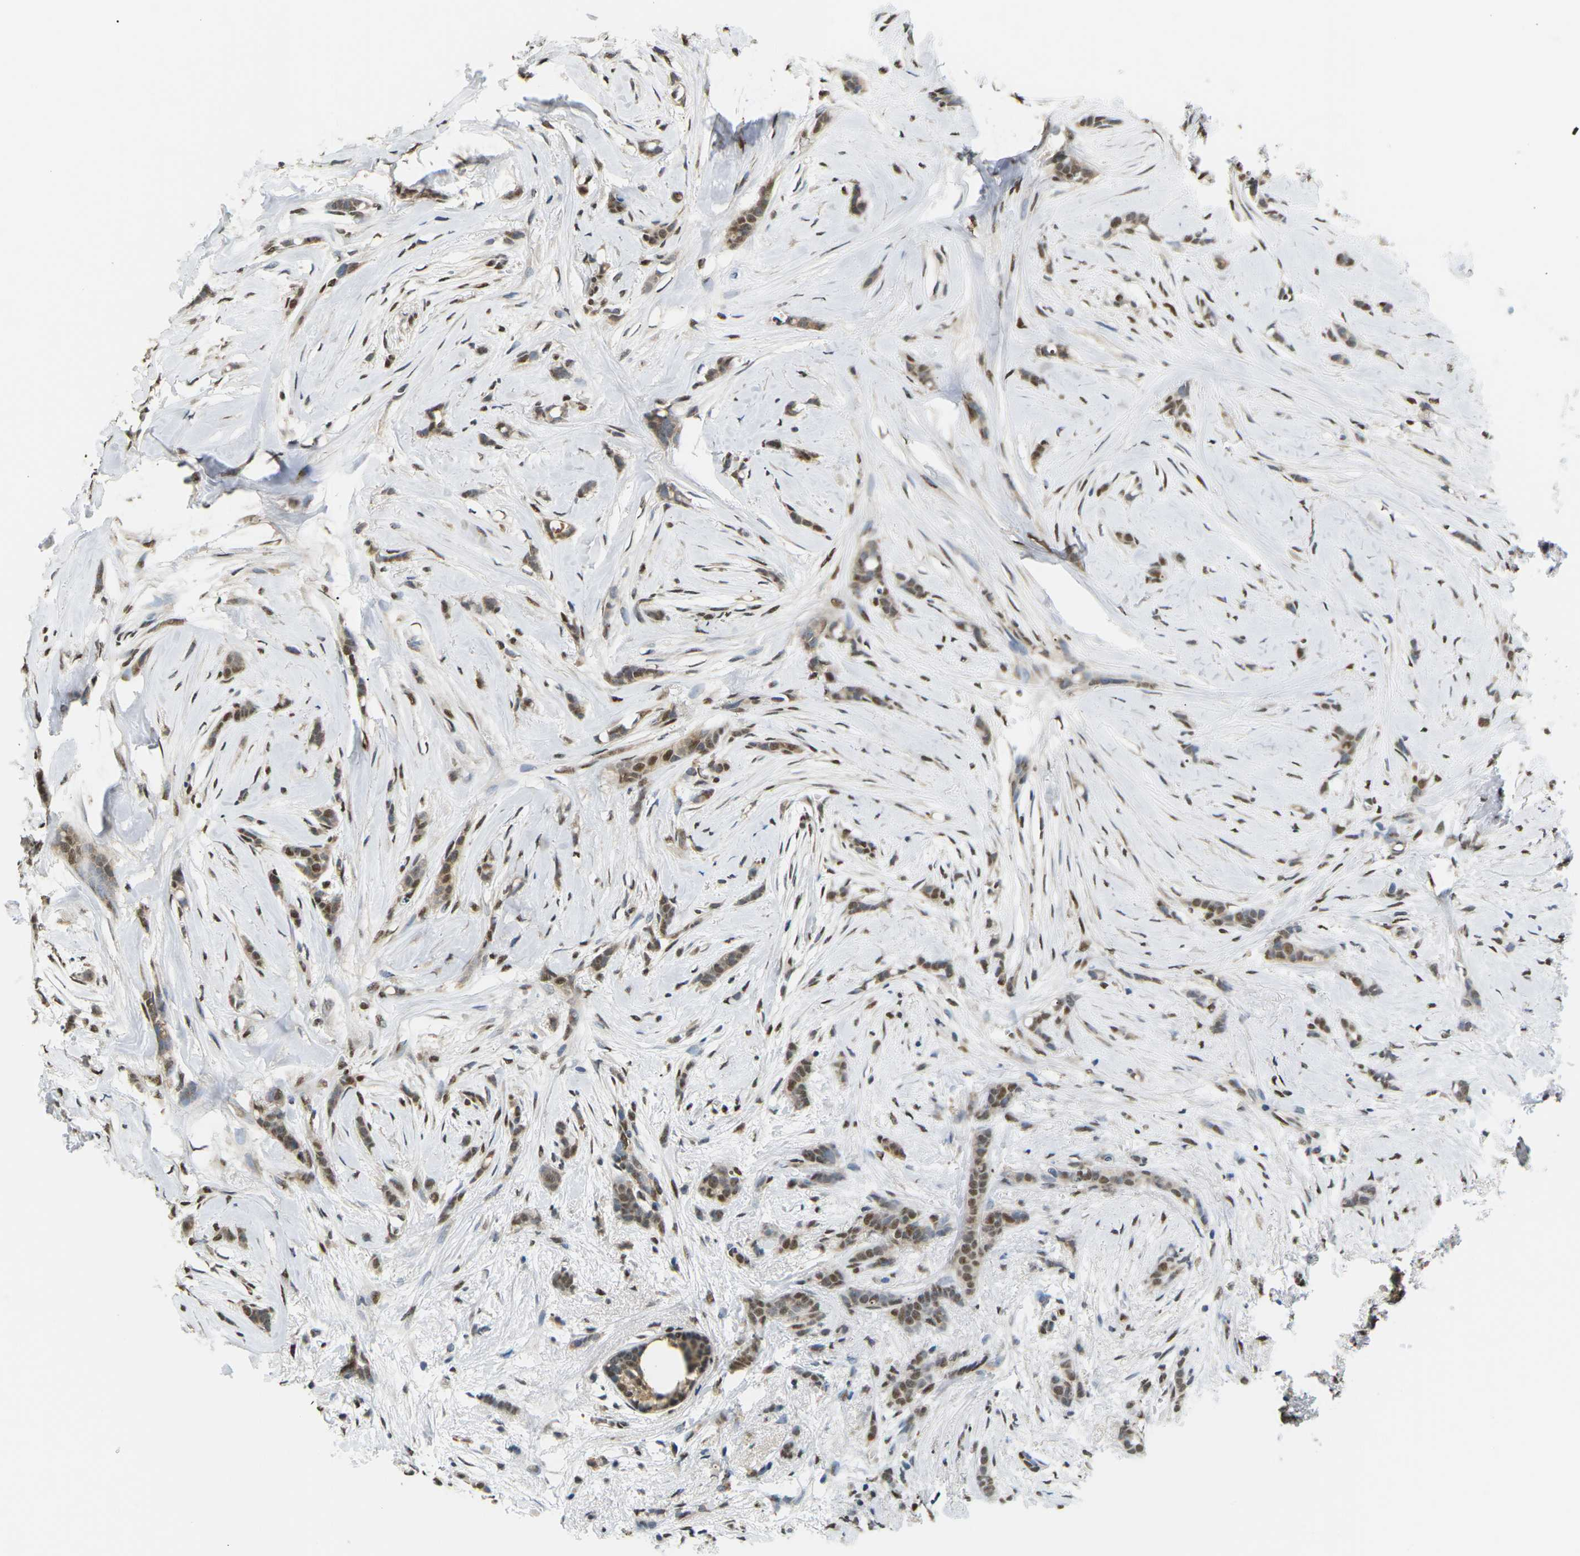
{"staining": {"intensity": "moderate", "quantity": ">75%", "location": "cytoplasmic/membranous,nuclear"}, "tissue": "breast cancer", "cell_type": "Tumor cells", "image_type": "cancer", "snomed": [{"axis": "morphology", "description": "Lobular carcinoma, in situ"}, {"axis": "morphology", "description": "Lobular carcinoma"}, {"axis": "topography", "description": "Breast"}], "caption": "There is medium levels of moderate cytoplasmic/membranous and nuclear positivity in tumor cells of breast cancer (lobular carcinoma), as demonstrated by immunohistochemical staining (brown color).", "gene": "ERBB4", "patient": {"sex": "female", "age": 41}}